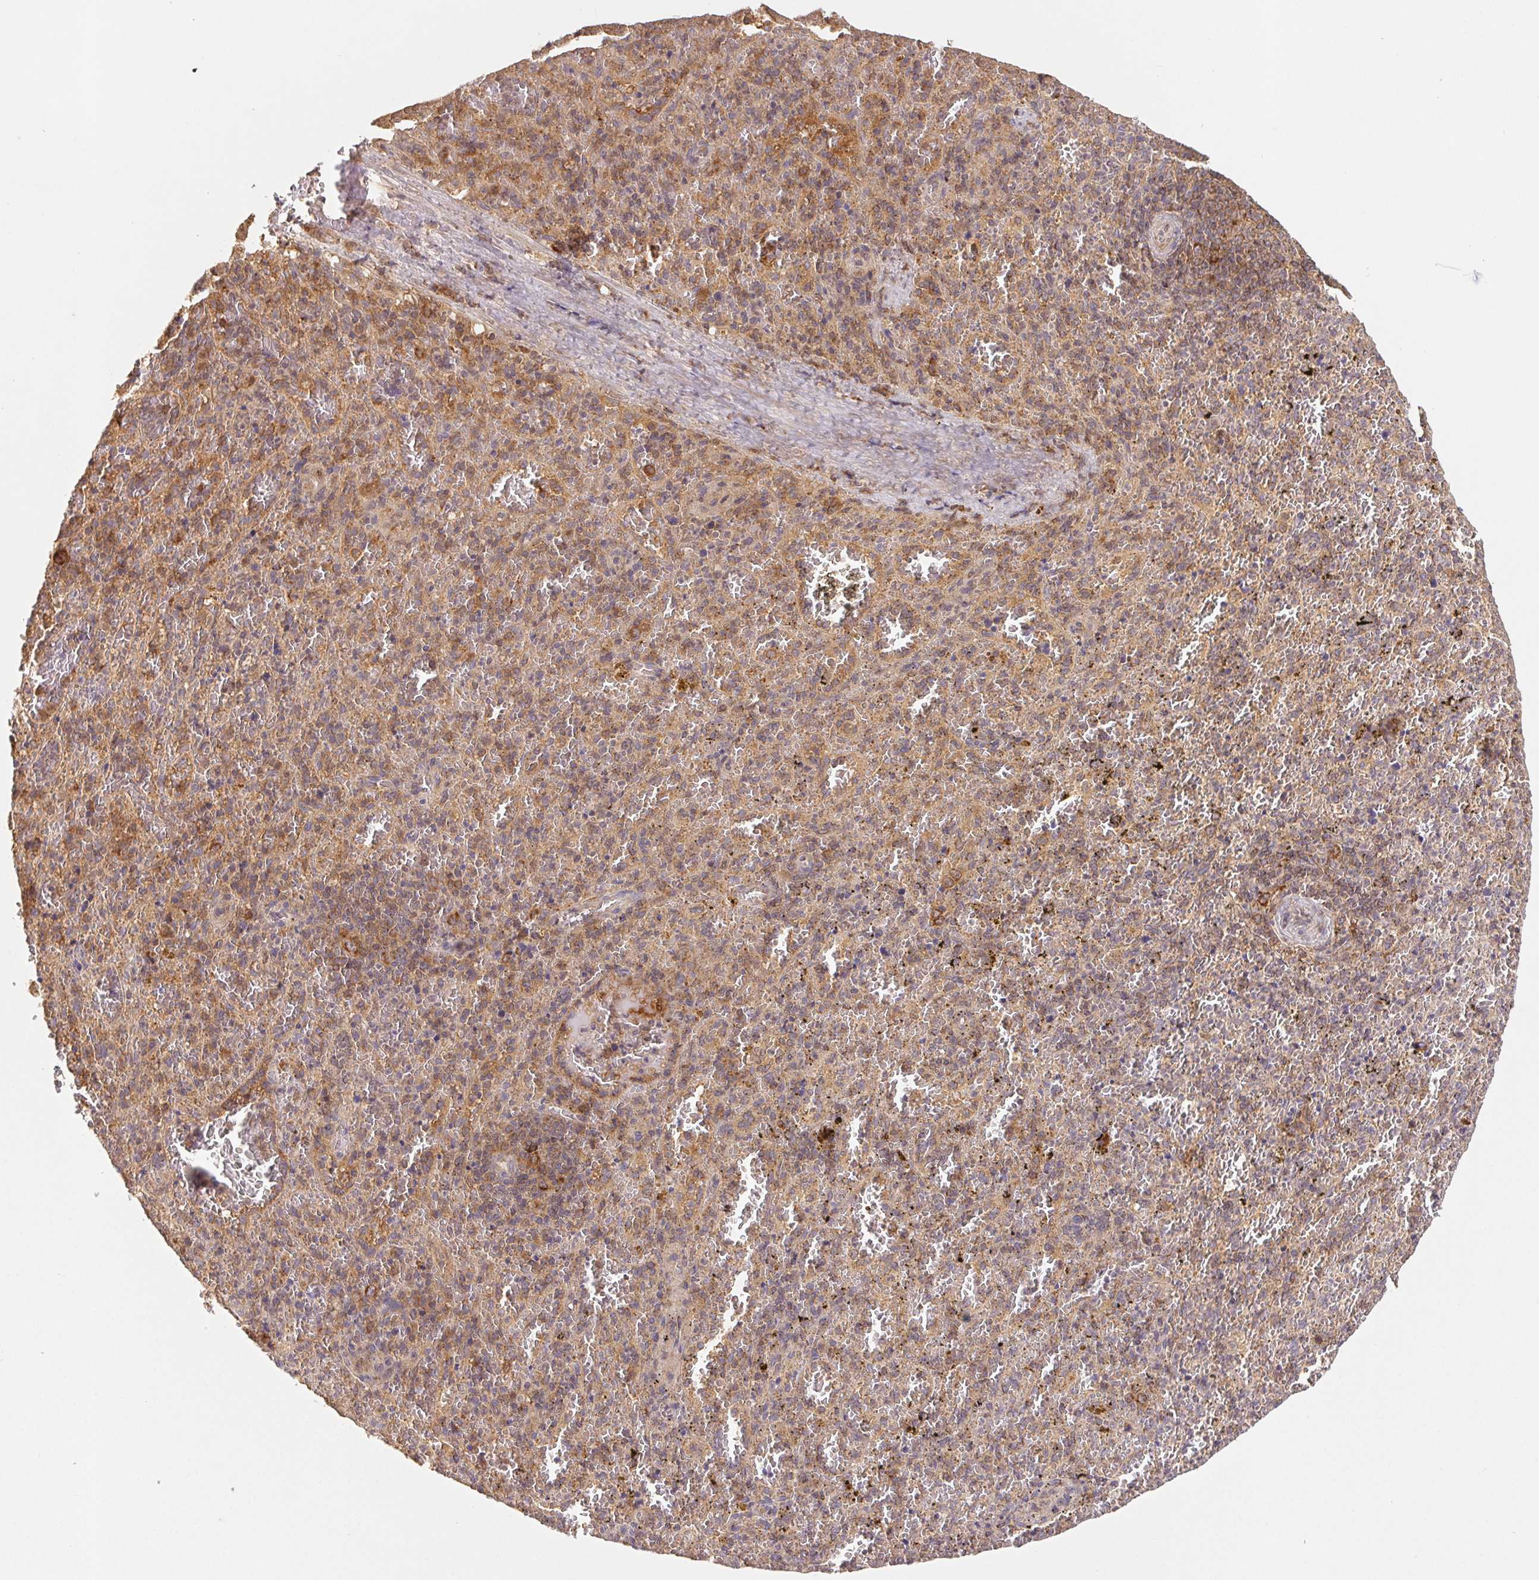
{"staining": {"intensity": "moderate", "quantity": "<25%", "location": "cytoplasmic/membranous"}, "tissue": "spleen", "cell_type": "Cells in red pulp", "image_type": "normal", "snomed": [{"axis": "morphology", "description": "Normal tissue, NOS"}, {"axis": "topography", "description": "Spleen"}], "caption": "A brown stain highlights moderate cytoplasmic/membranous expression of a protein in cells in red pulp of benign human spleen.", "gene": "MTHFD1L", "patient": {"sex": "female", "age": 50}}